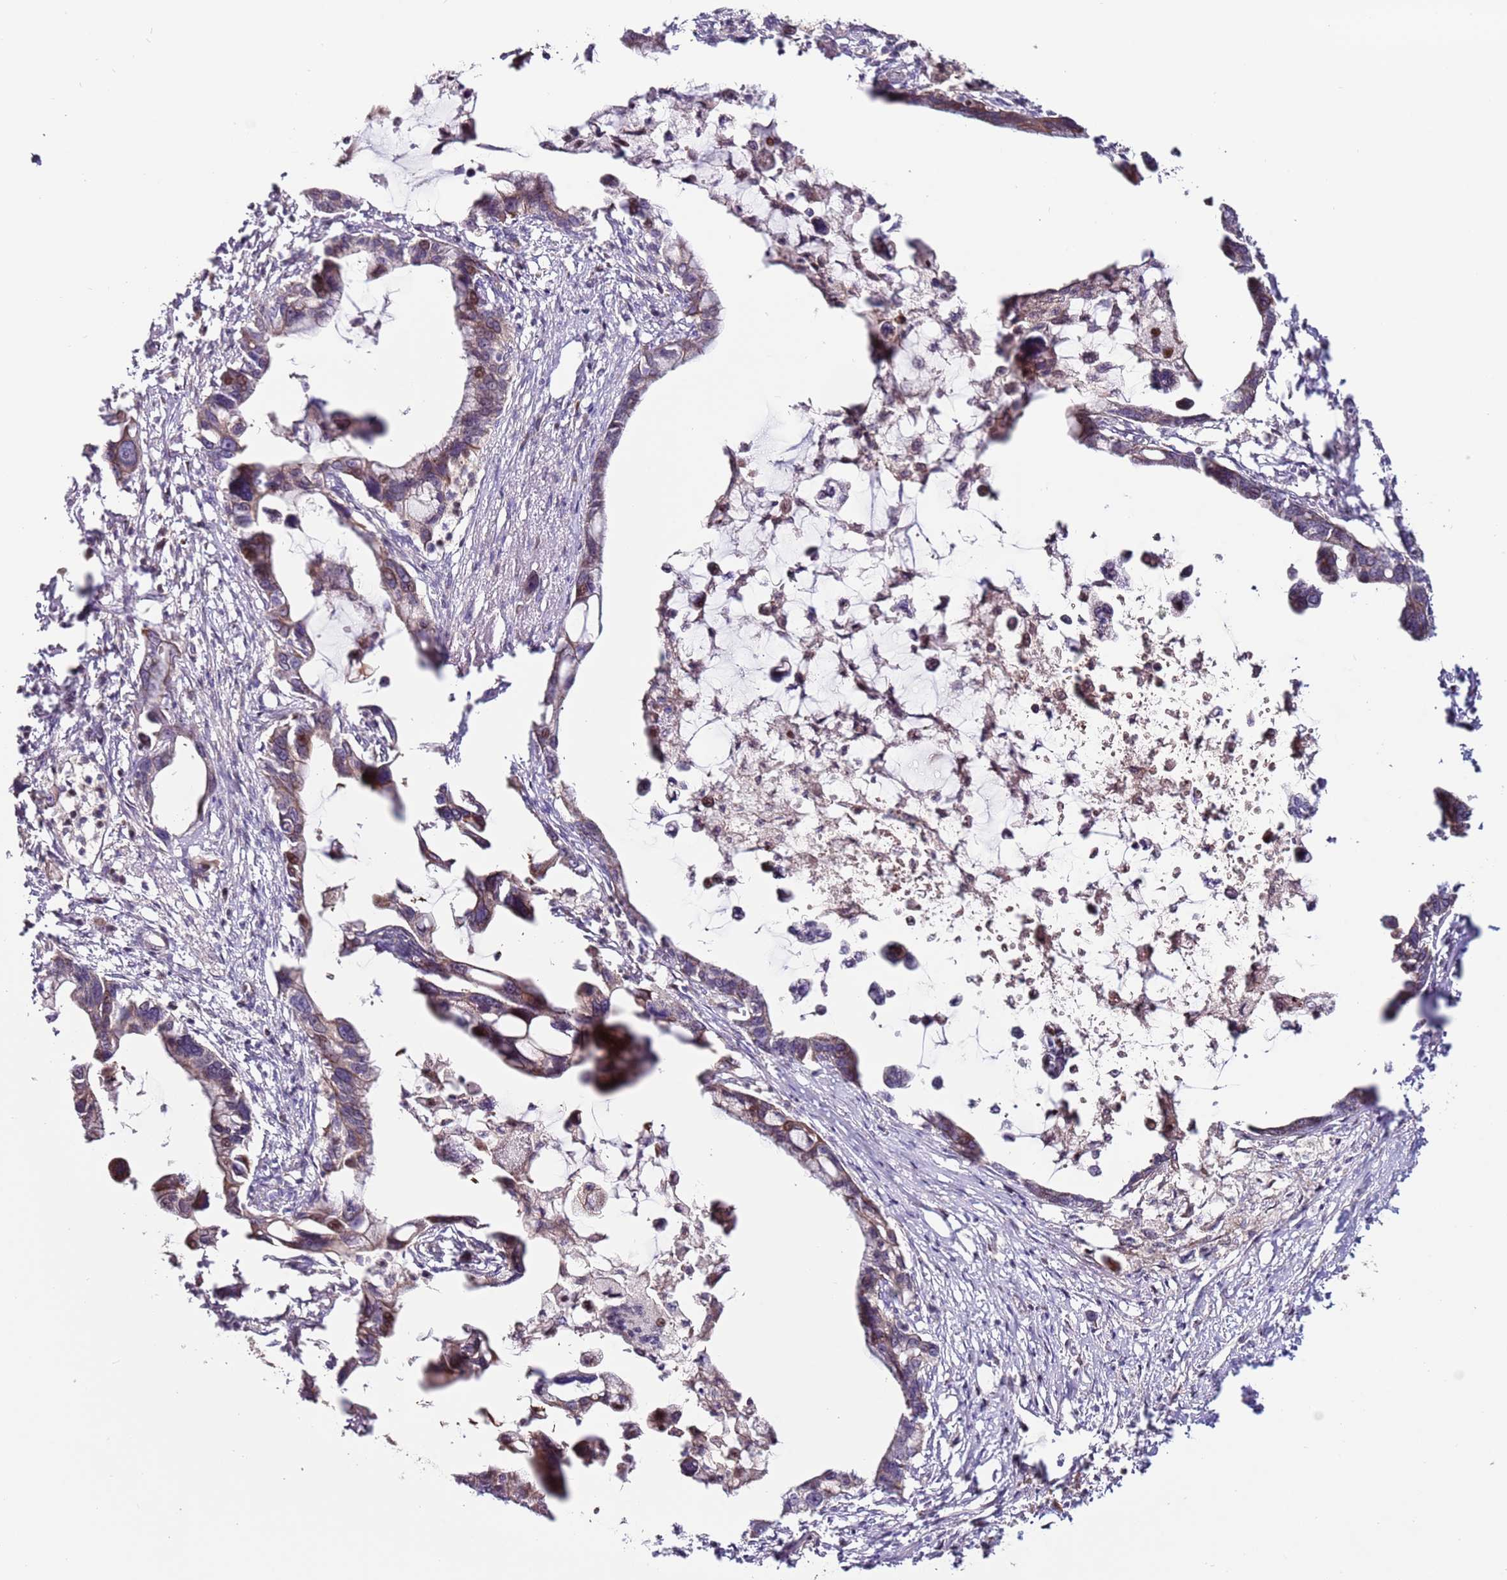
{"staining": {"intensity": "moderate", "quantity": "25%-75%", "location": "cytoplasmic/membranous"}, "tissue": "pancreatic cancer", "cell_type": "Tumor cells", "image_type": "cancer", "snomed": [{"axis": "morphology", "description": "Adenocarcinoma, NOS"}, {"axis": "topography", "description": "Pancreas"}], "caption": "A brown stain highlights moderate cytoplasmic/membranous staining of a protein in pancreatic cancer tumor cells.", "gene": "MTG2", "patient": {"sex": "female", "age": 83}}